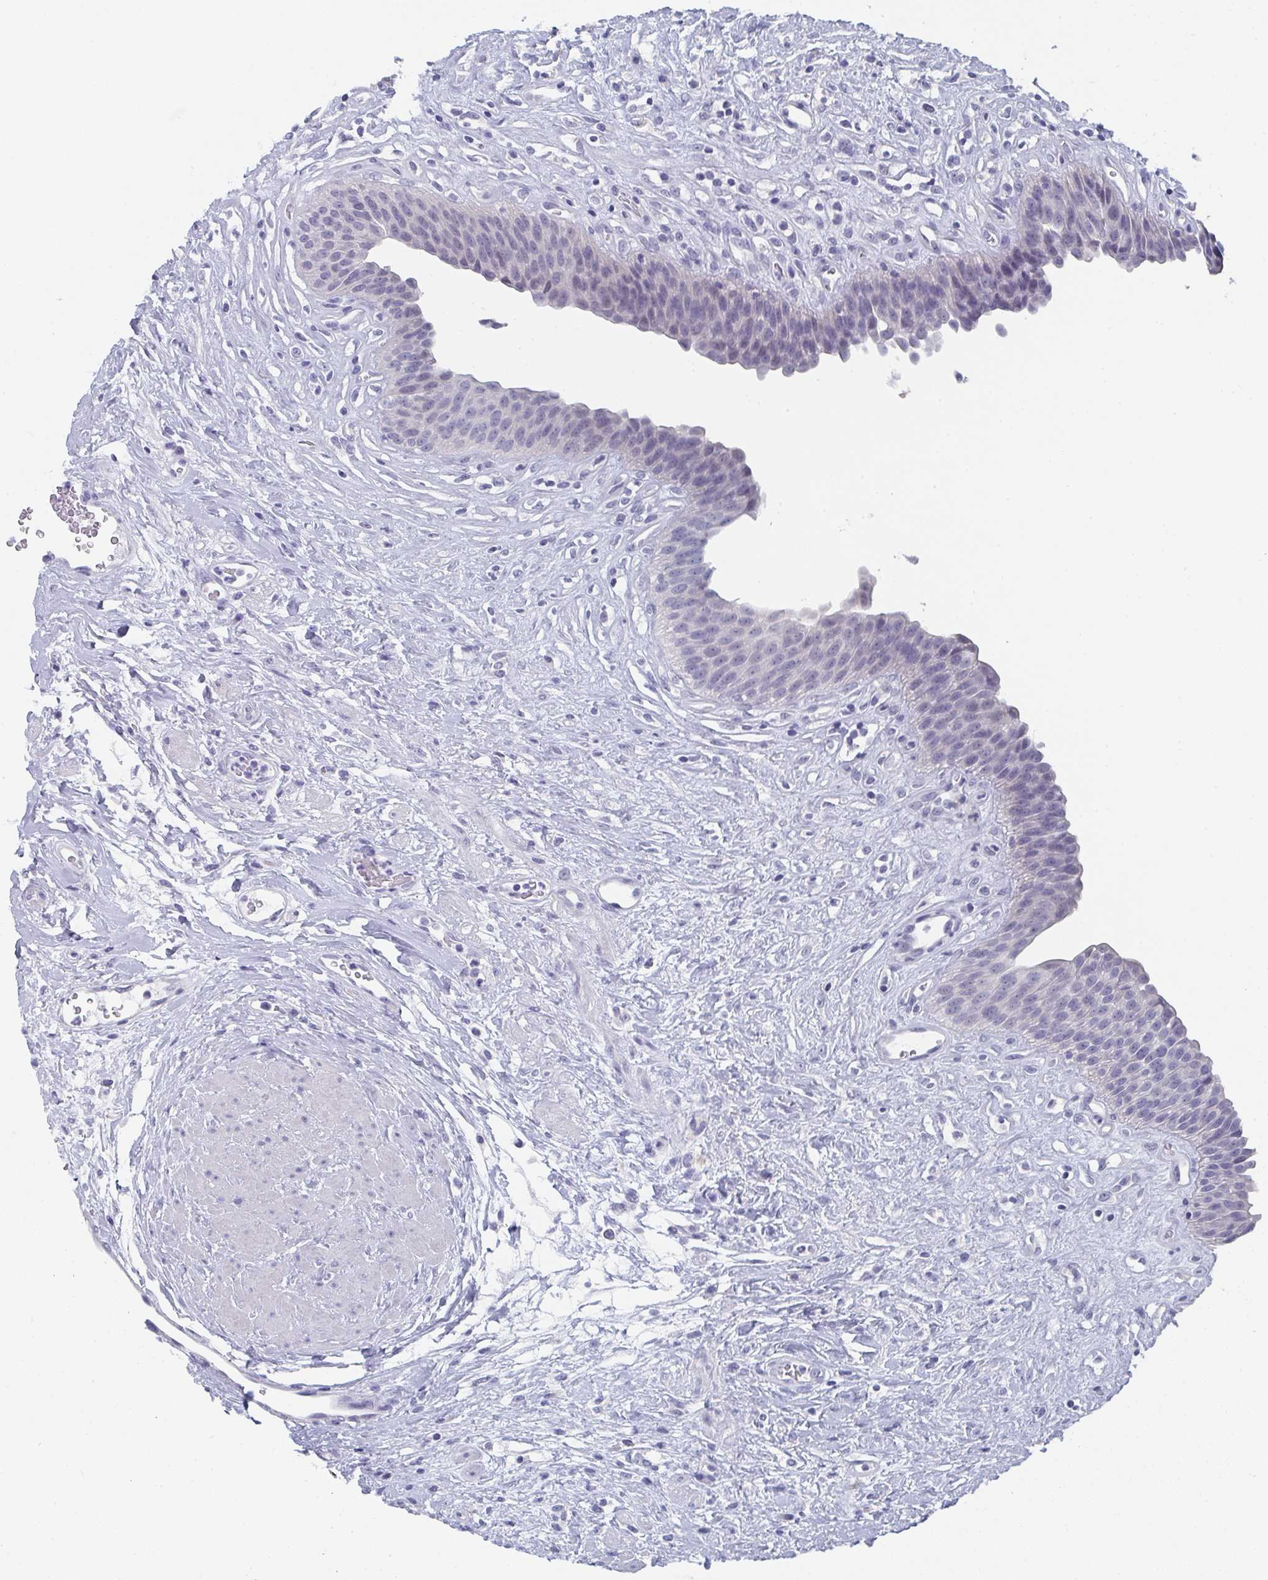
{"staining": {"intensity": "negative", "quantity": "none", "location": "none"}, "tissue": "urinary bladder", "cell_type": "Urothelial cells", "image_type": "normal", "snomed": [{"axis": "morphology", "description": "Normal tissue, NOS"}, {"axis": "topography", "description": "Urinary bladder"}], "caption": "Immunohistochemistry (IHC) of benign human urinary bladder reveals no positivity in urothelial cells. Nuclei are stained in blue.", "gene": "DYDC2", "patient": {"sex": "female", "age": 56}}